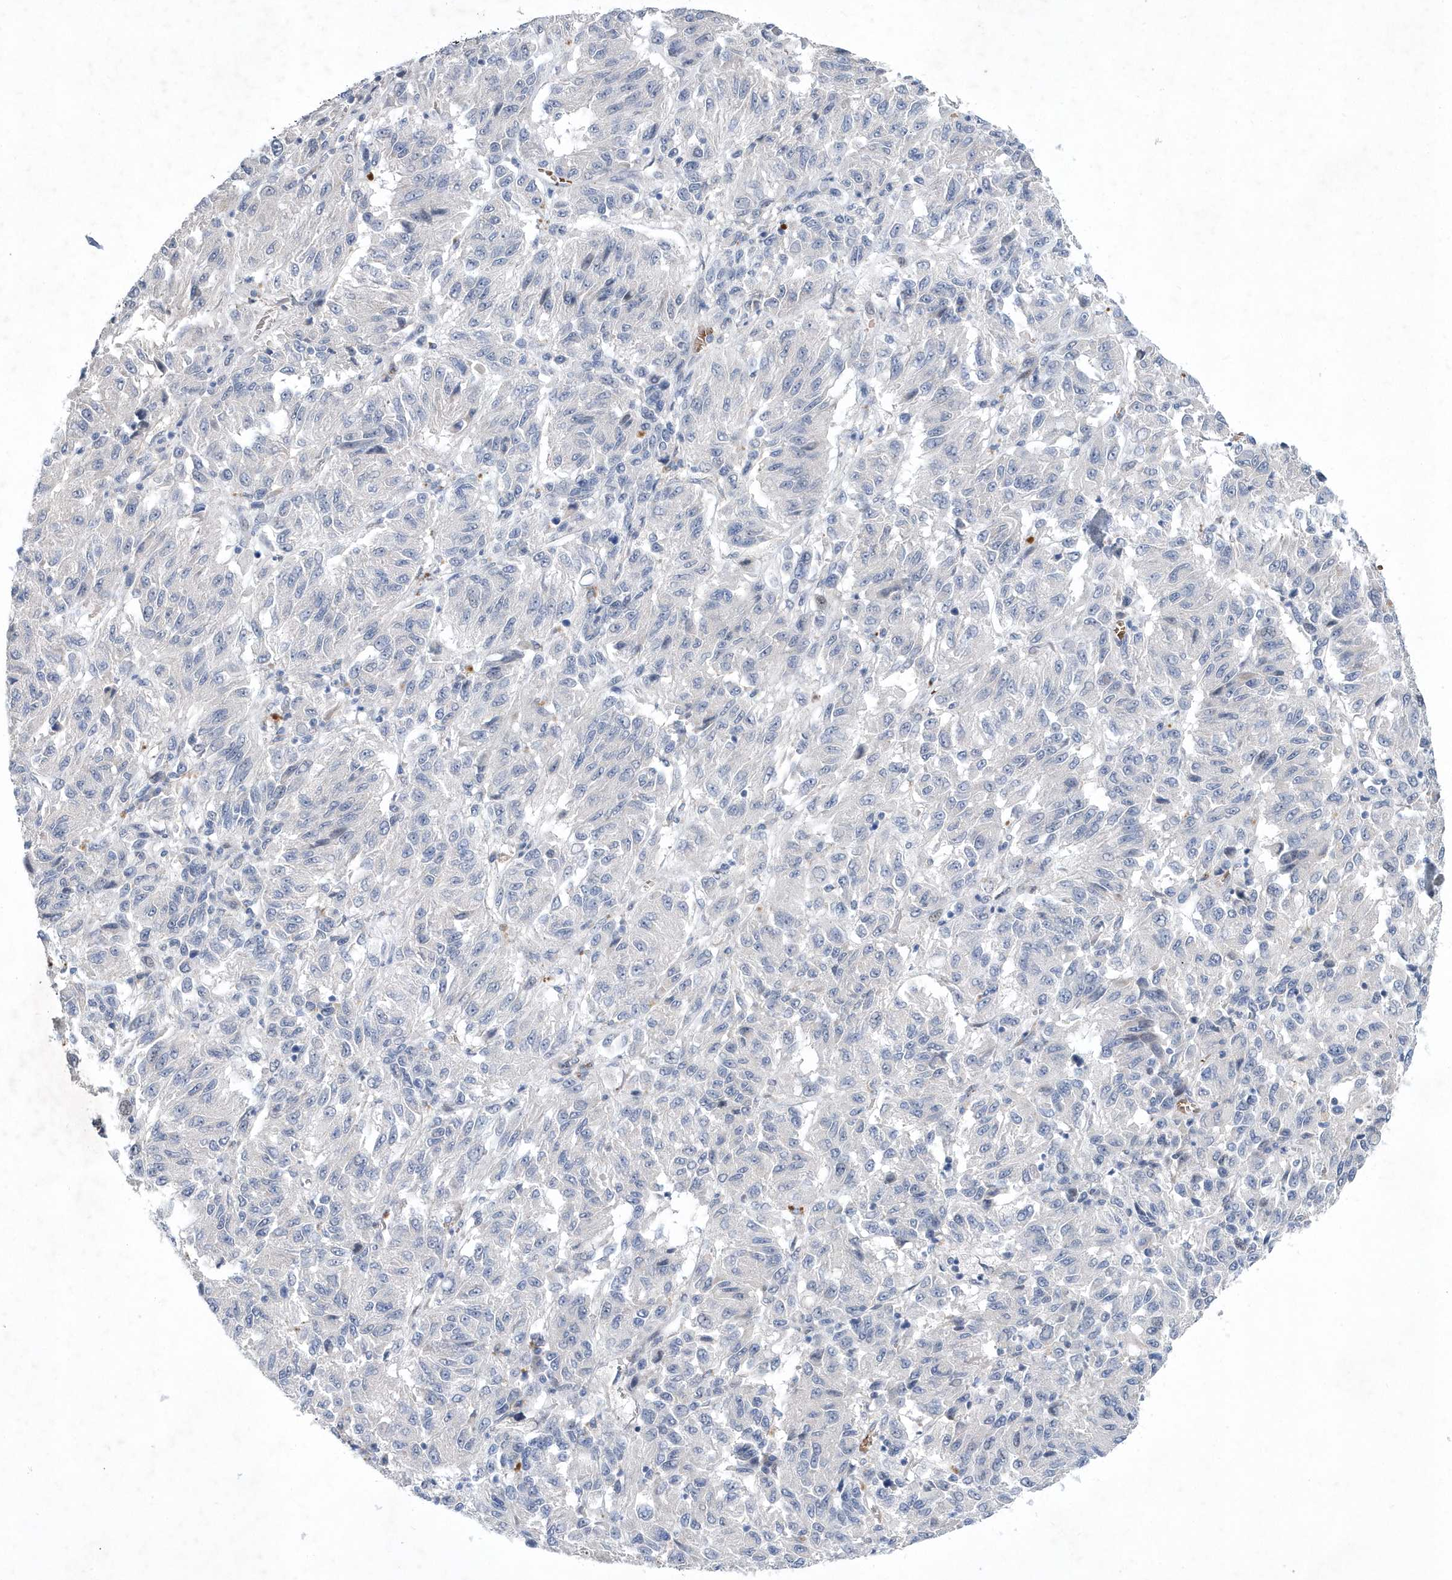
{"staining": {"intensity": "negative", "quantity": "none", "location": "none"}, "tissue": "melanoma", "cell_type": "Tumor cells", "image_type": "cancer", "snomed": [{"axis": "morphology", "description": "Malignant melanoma, Metastatic site"}, {"axis": "topography", "description": "Lung"}], "caption": "This is an IHC histopathology image of human malignant melanoma (metastatic site). There is no staining in tumor cells.", "gene": "ZNF875", "patient": {"sex": "male", "age": 64}}